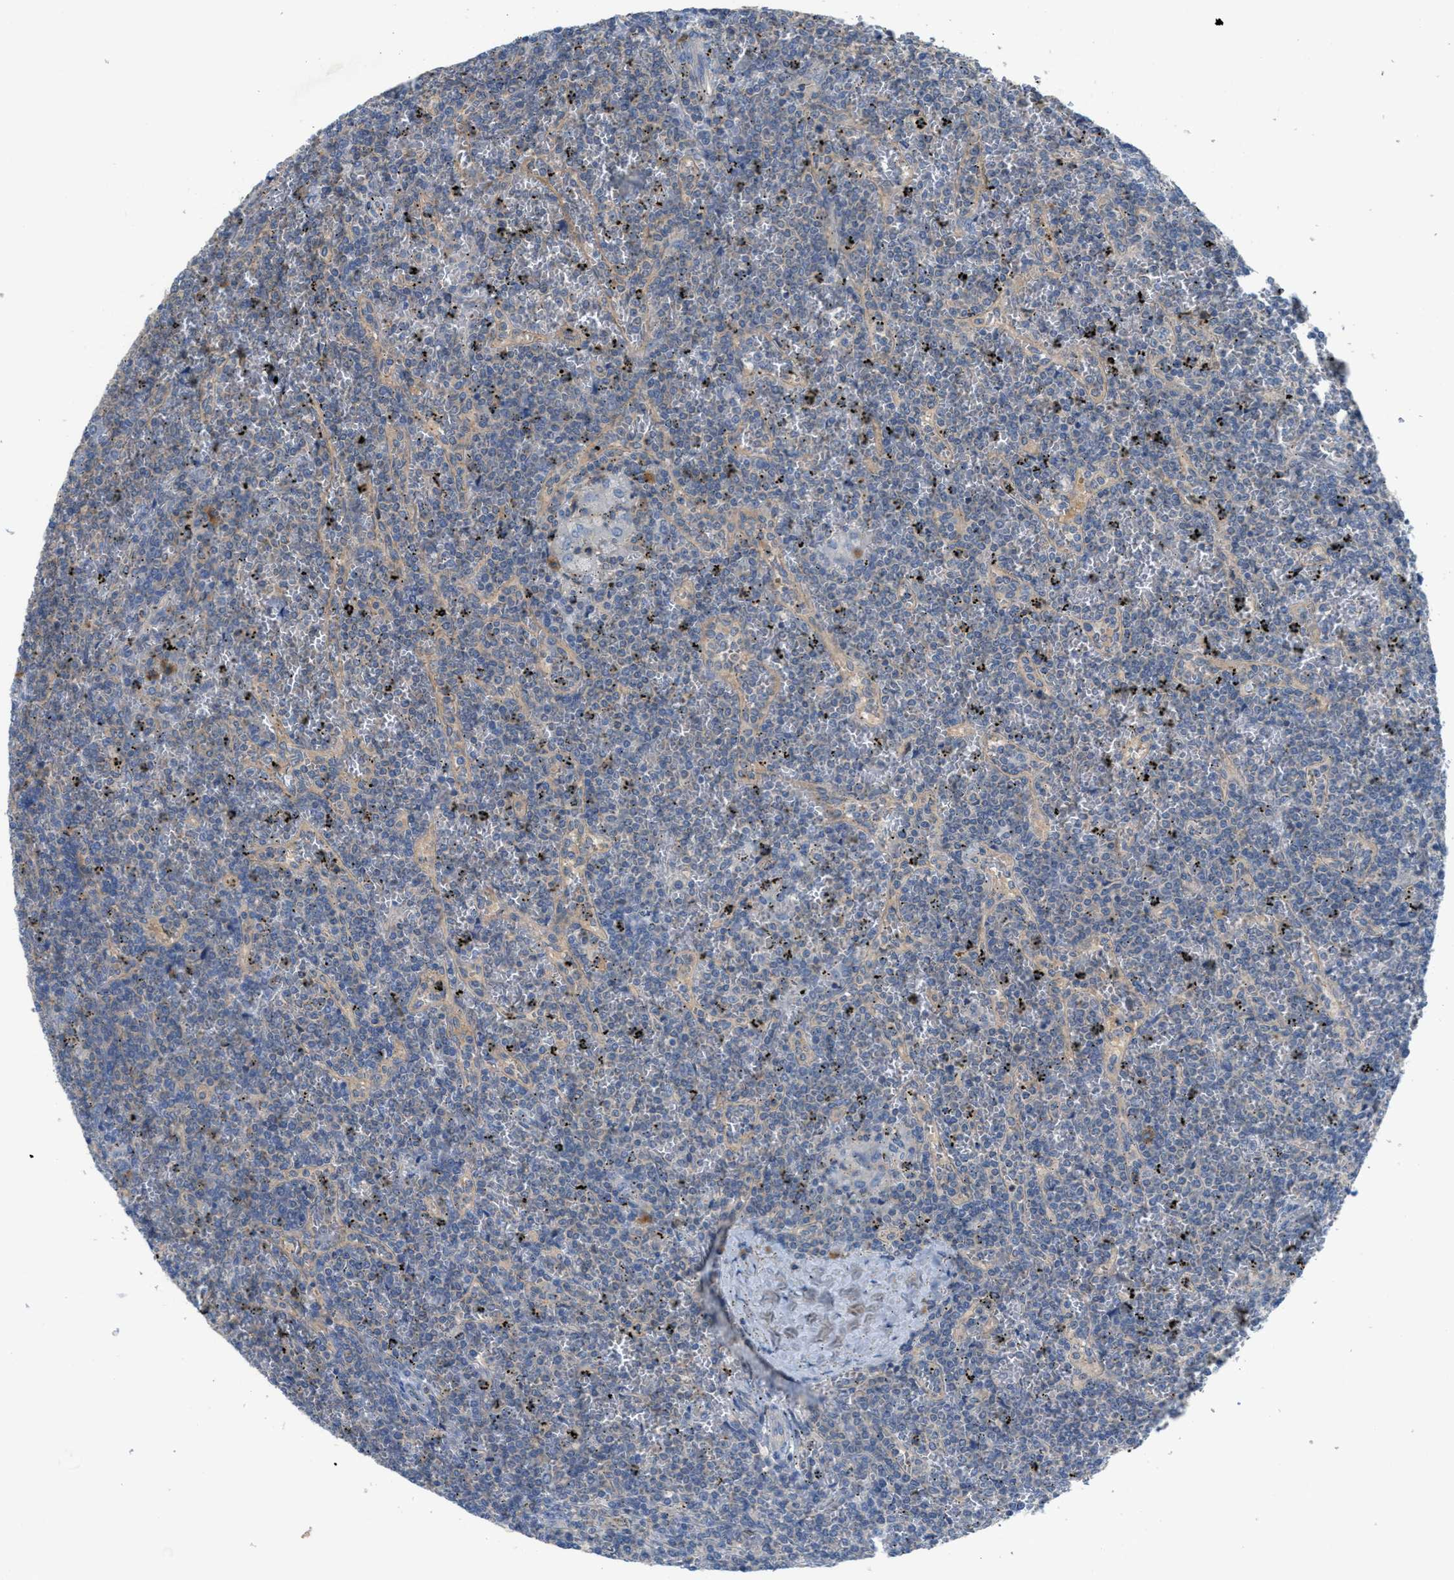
{"staining": {"intensity": "negative", "quantity": "none", "location": "none"}, "tissue": "lymphoma", "cell_type": "Tumor cells", "image_type": "cancer", "snomed": [{"axis": "morphology", "description": "Malignant lymphoma, non-Hodgkin's type, Low grade"}, {"axis": "topography", "description": "Spleen"}], "caption": "IHC image of lymphoma stained for a protein (brown), which exhibits no expression in tumor cells. The staining was performed using DAB to visualize the protein expression in brown, while the nuclei were stained in blue with hematoxylin (Magnification: 20x).", "gene": "UBA5", "patient": {"sex": "female", "age": 19}}